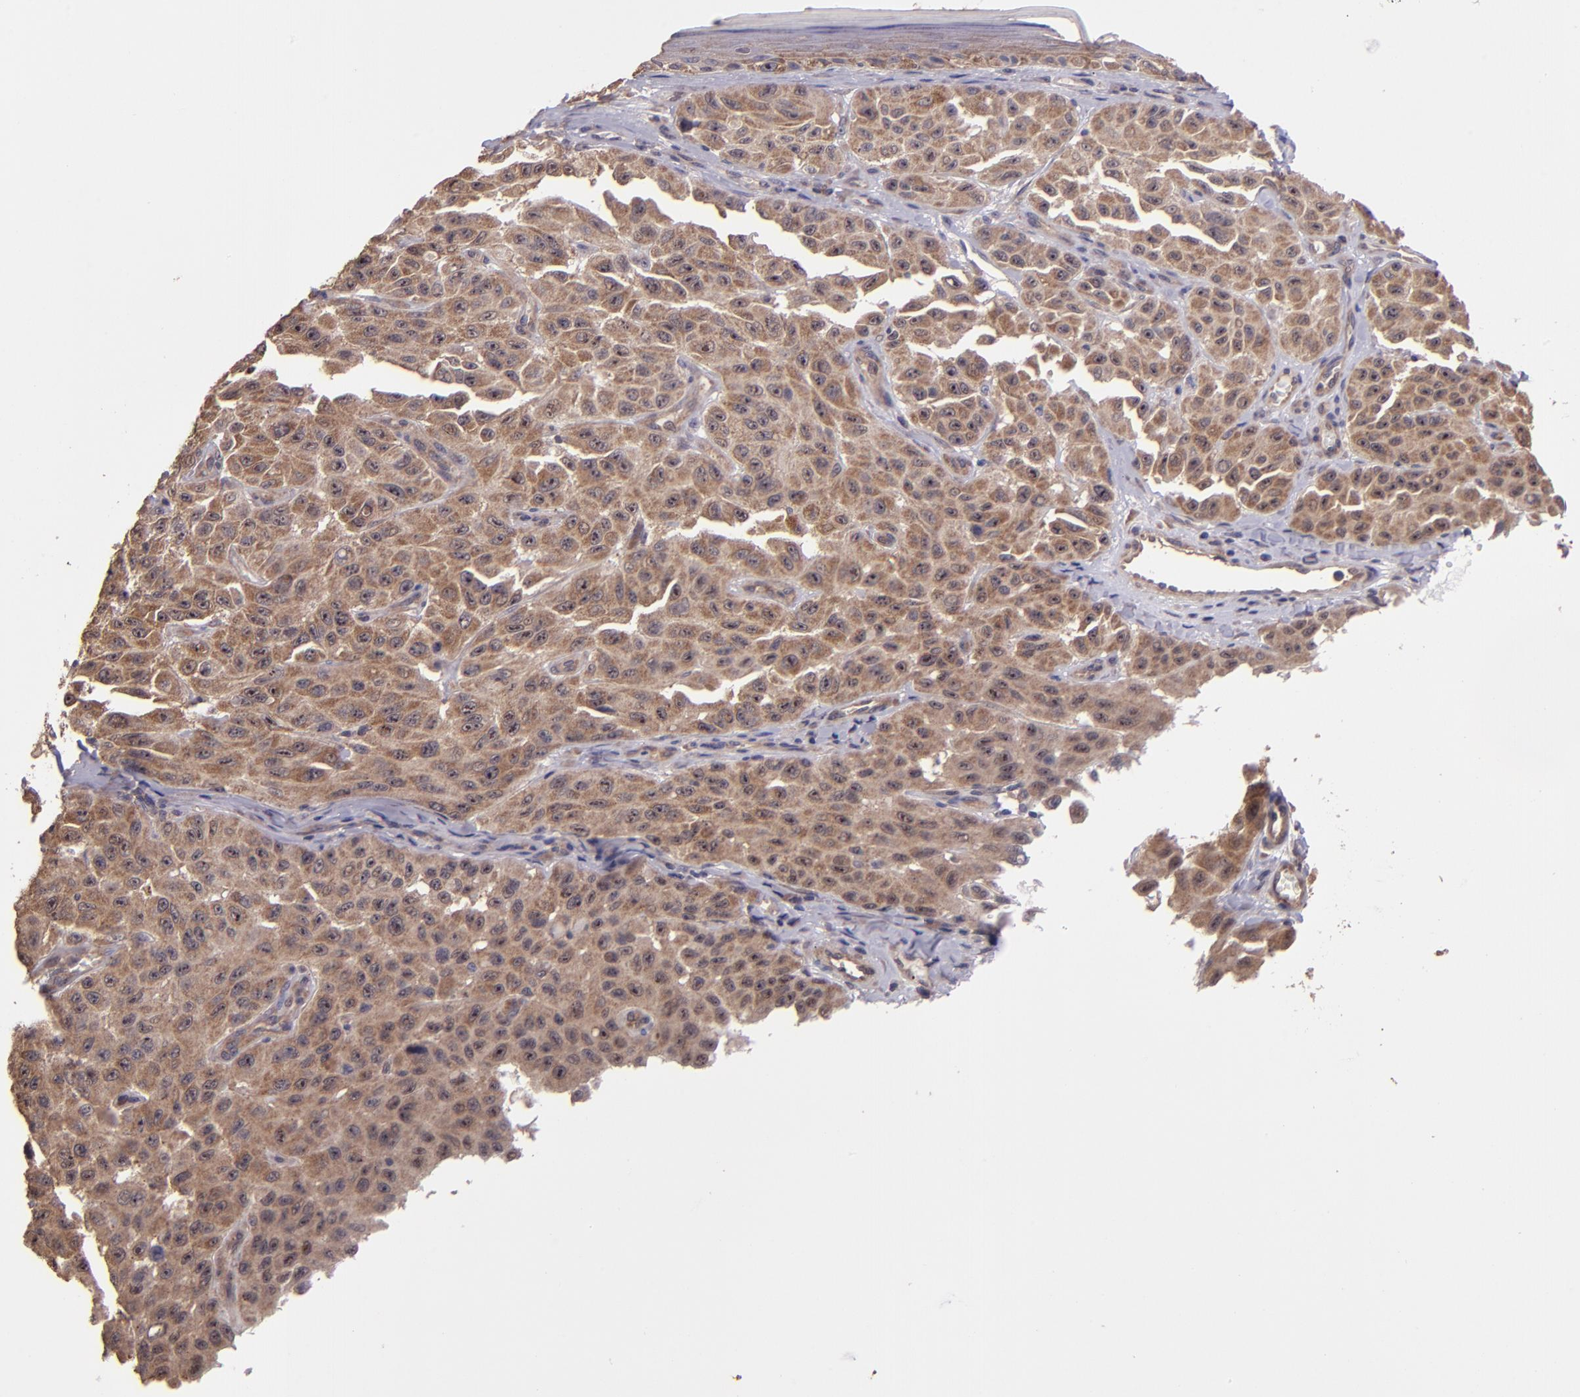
{"staining": {"intensity": "strong", "quantity": ">75%", "location": "cytoplasmic/membranous"}, "tissue": "melanoma", "cell_type": "Tumor cells", "image_type": "cancer", "snomed": [{"axis": "morphology", "description": "Malignant melanoma, NOS"}, {"axis": "topography", "description": "Skin"}], "caption": "Melanoma stained for a protein exhibits strong cytoplasmic/membranous positivity in tumor cells. (Stains: DAB in brown, nuclei in blue, Microscopy: brightfield microscopy at high magnification).", "gene": "USP51", "patient": {"sex": "male", "age": 30}}